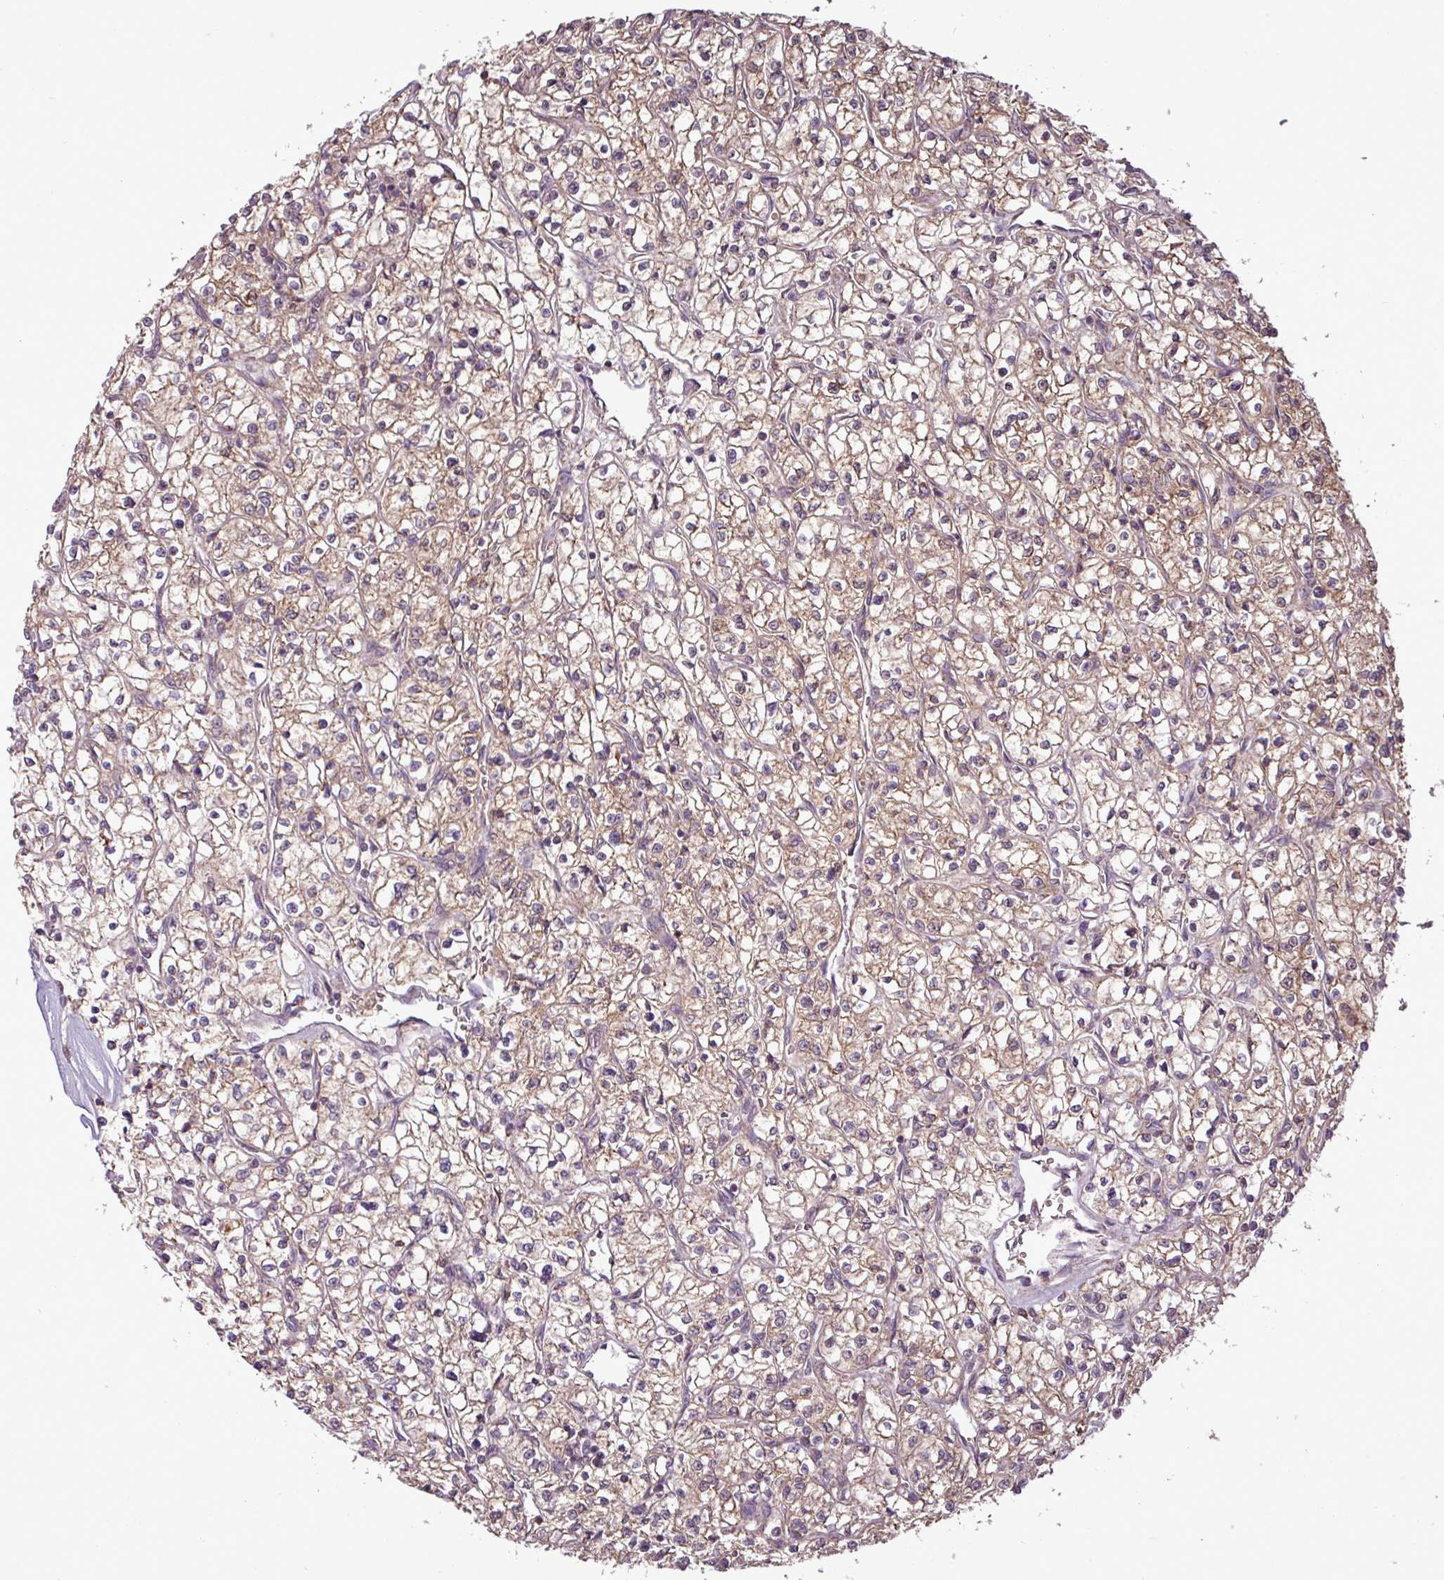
{"staining": {"intensity": "moderate", "quantity": ">75%", "location": "cytoplasmic/membranous"}, "tissue": "renal cancer", "cell_type": "Tumor cells", "image_type": "cancer", "snomed": [{"axis": "morphology", "description": "Adenocarcinoma, NOS"}, {"axis": "topography", "description": "Kidney"}], "caption": "Protein staining exhibits moderate cytoplasmic/membranous staining in about >75% of tumor cells in renal cancer.", "gene": "MCTP2", "patient": {"sex": "female", "age": 64}}